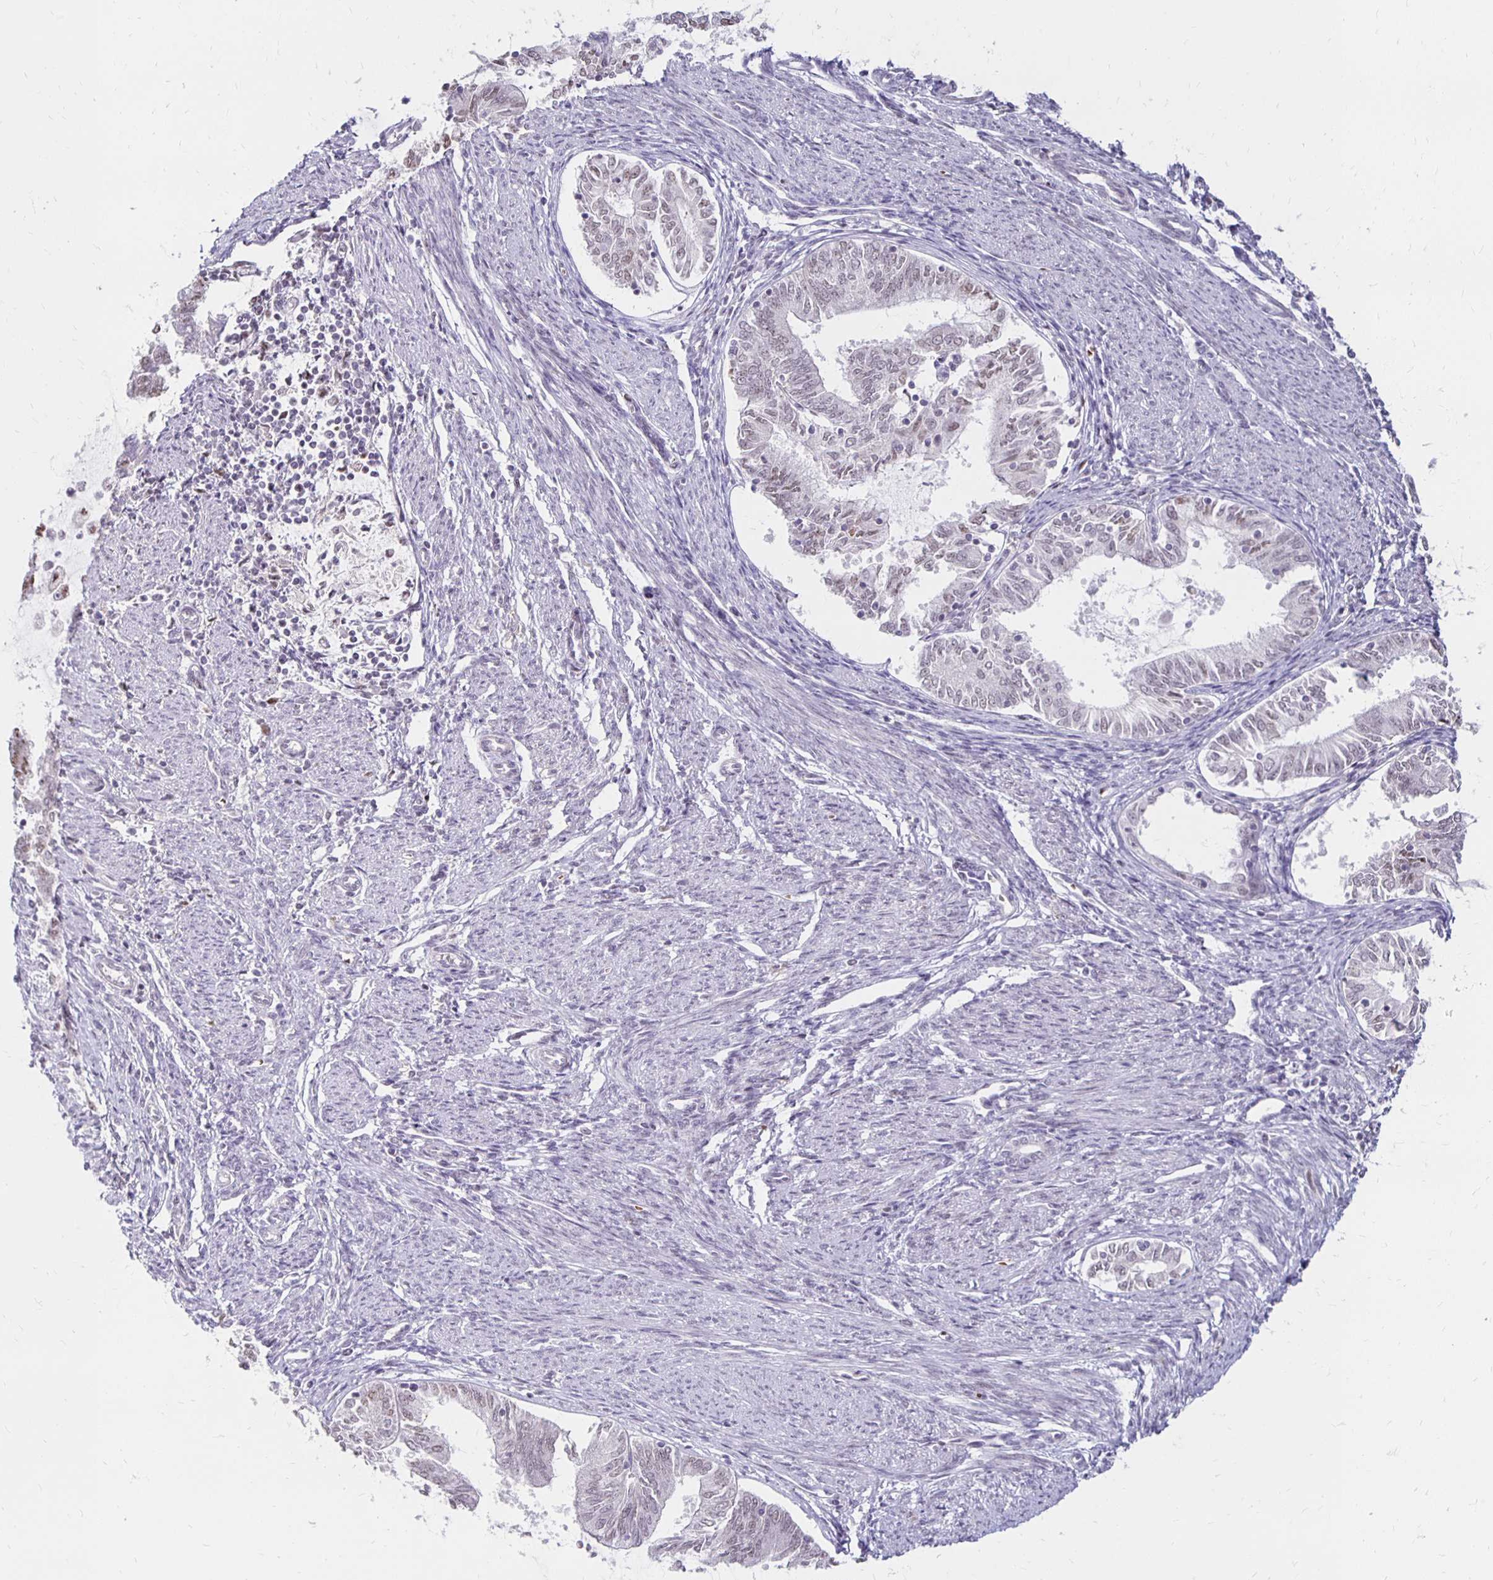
{"staining": {"intensity": "negative", "quantity": "none", "location": "none"}, "tissue": "endometrial cancer", "cell_type": "Tumor cells", "image_type": "cancer", "snomed": [{"axis": "morphology", "description": "Adenocarcinoma, NOS"}, {"axis": "topography", "description": "Endometrium"}], "caption": "Immunohistochemical staining of human endometrial adenocarcinoma demonstrates no significant staining in tumor cells. (Brightfield microscopy of DAB immunohistochemistry at high magnification).", "gene": "DAGLA", "patient": {"sex": "female", "age": 79}}